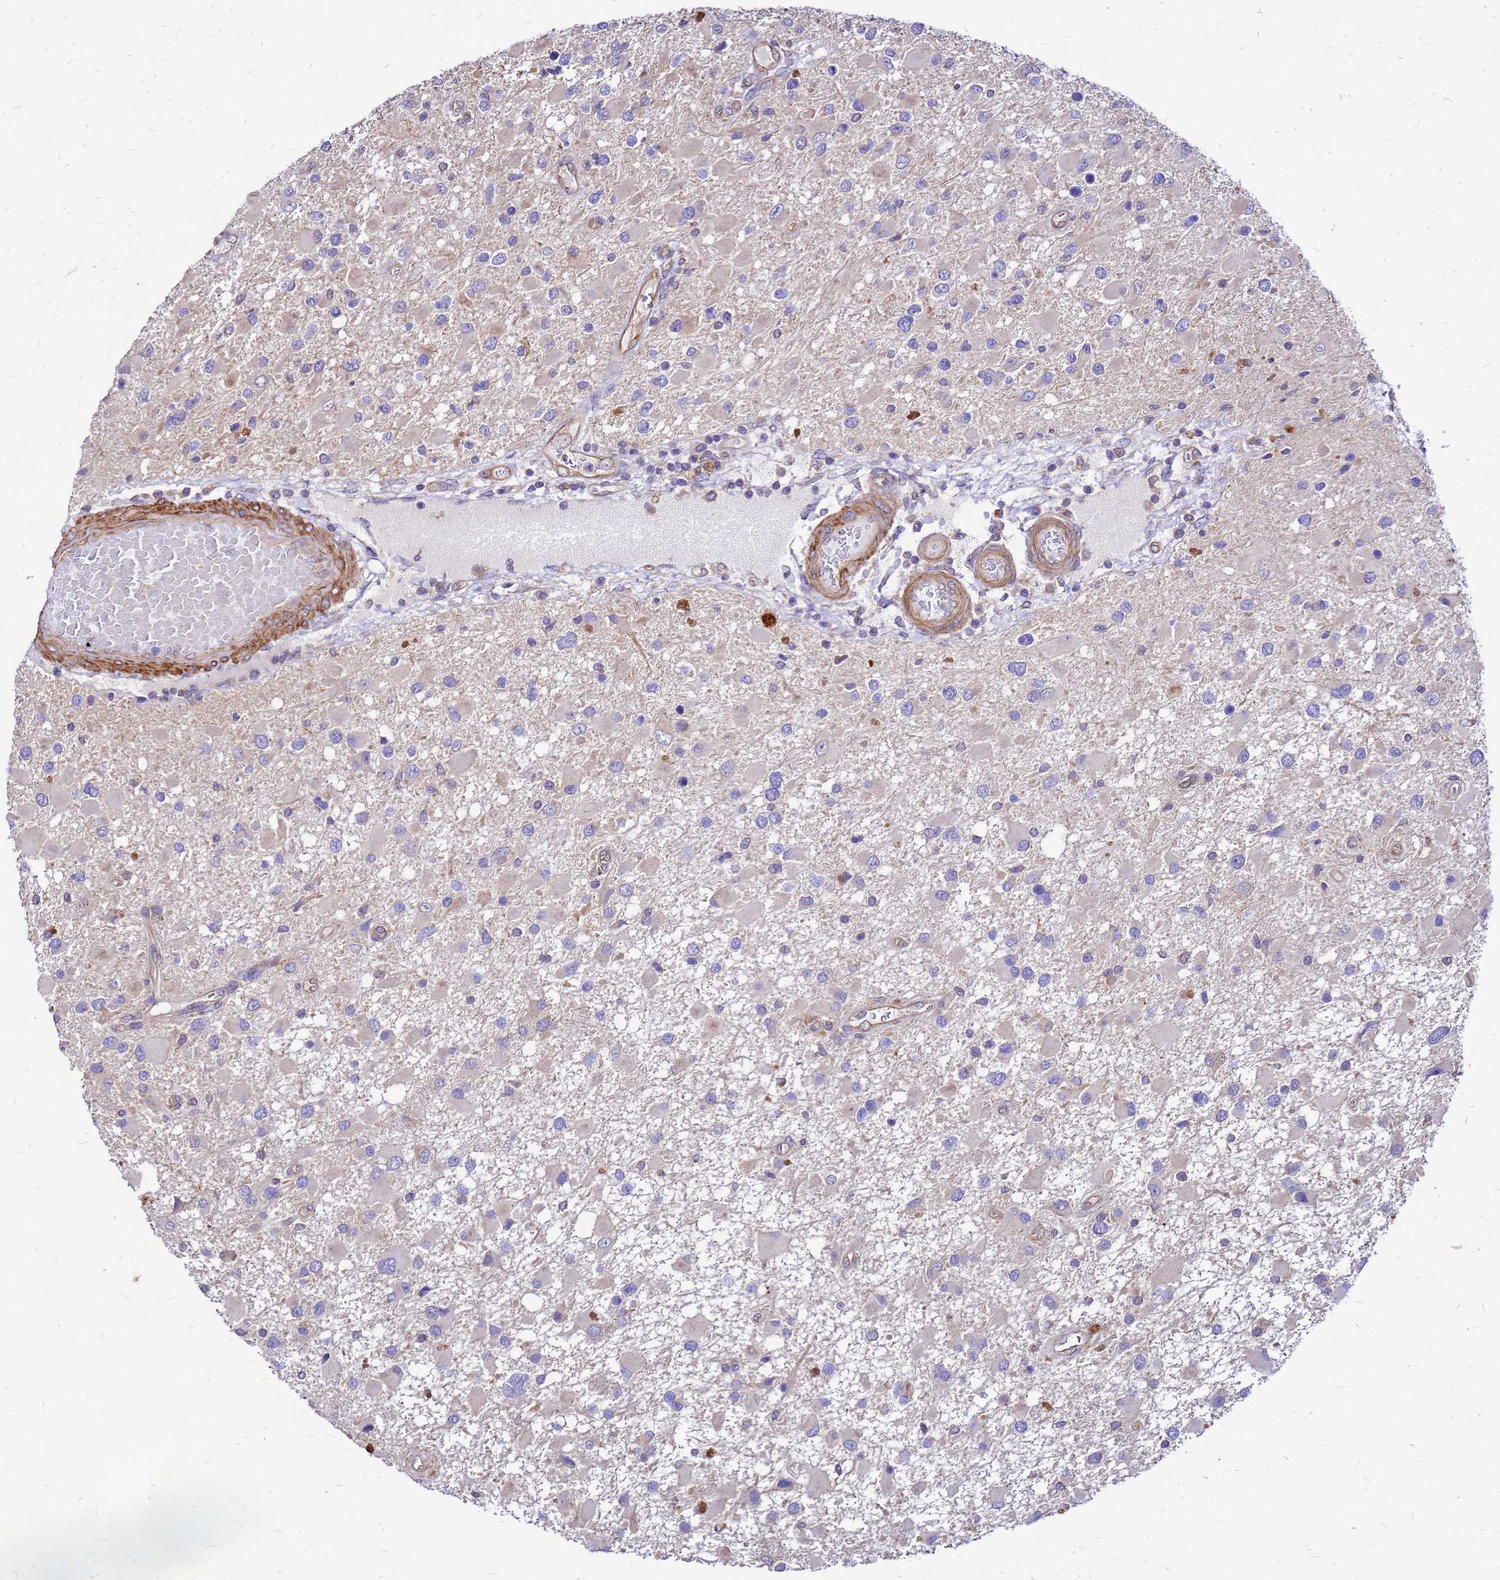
{"staining": {"intensity": "negative", "quantity": "none", "location": "none"}, "tissue": "glioma", "cell_type": "Tumor cells", "image_type": "cancer", "snomed": [{"axis": "morphology", "description": "Glioma, malignant, High grade"}, {"axis": "topography", "description": "Brain"}], "caption": "IHC of human high-grade glioma (malignant) shows no staining in tumor cells.", "gene": "DUSP23", "patient": {"sex": "male", "age": 53}}